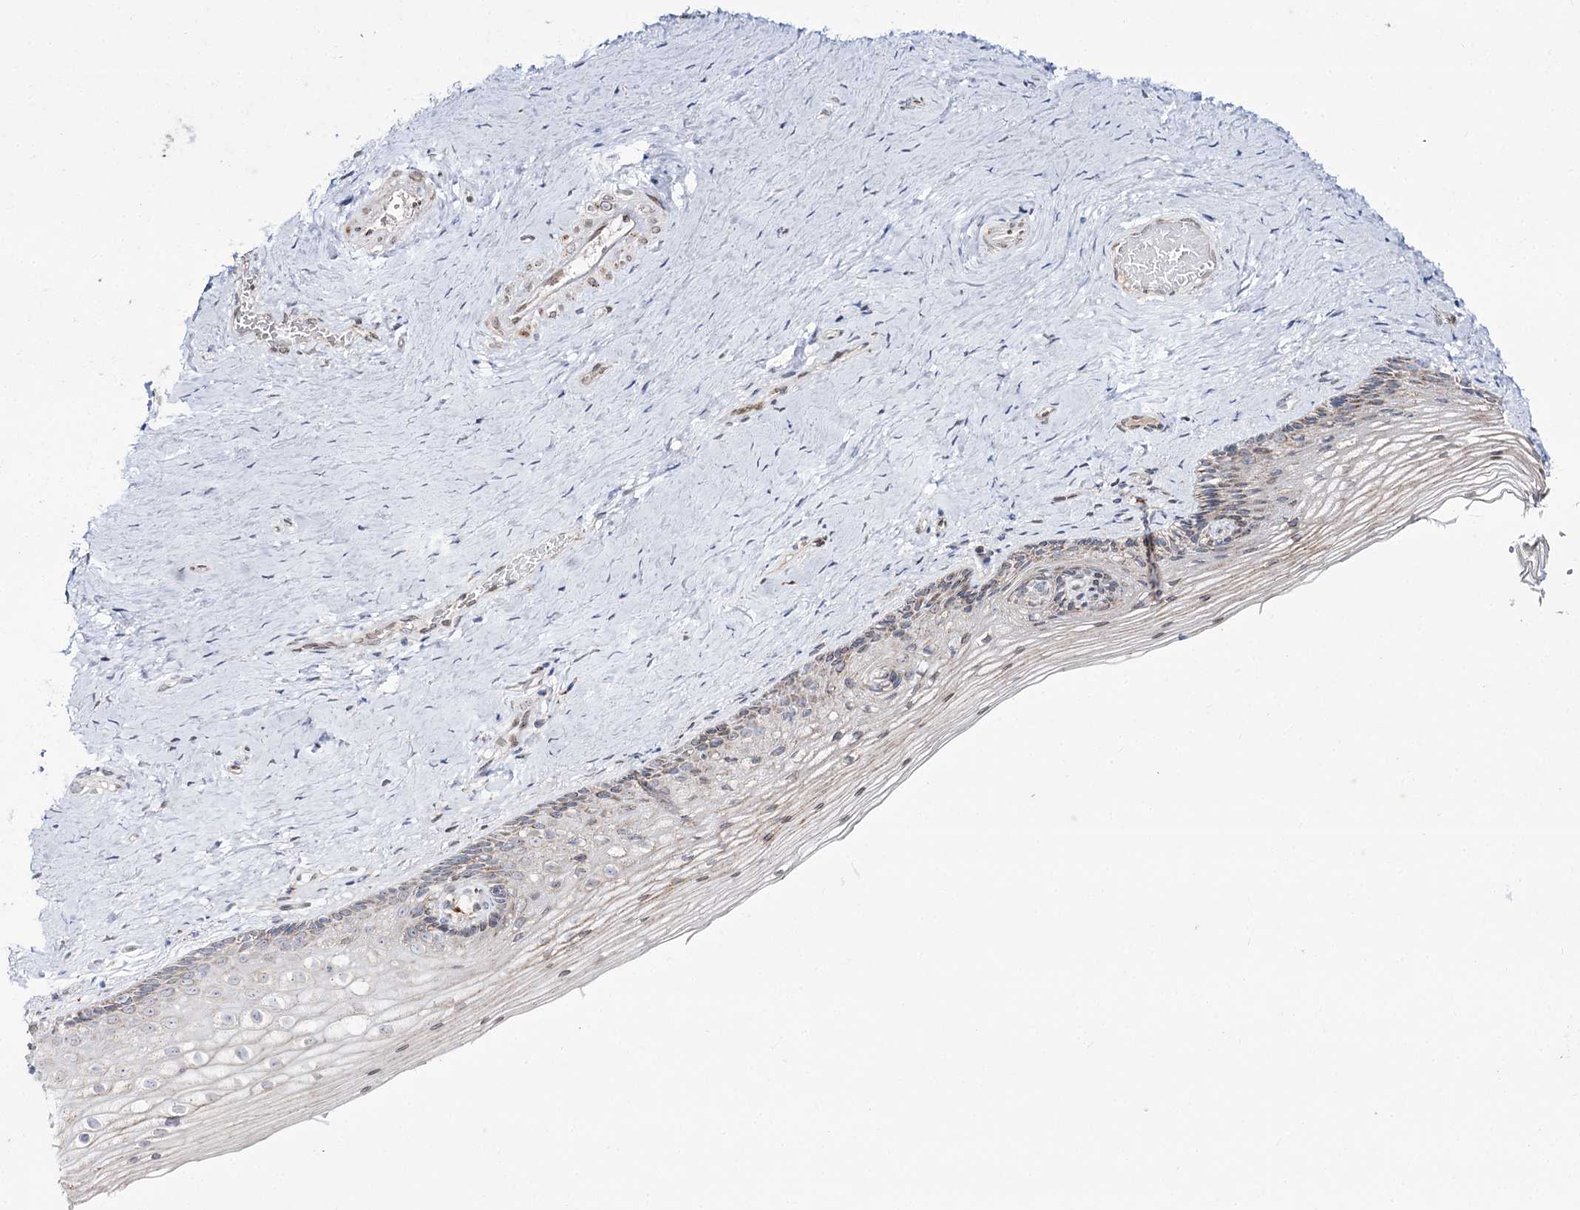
{"staining": {"intensity": "weak", "quantity": "<25%", "location": "cytoplasmic/membranous"}, "tissue": "vagina", "cell_type": "Squamous epithelial cells", "image_type": "normal", "snomed": [{"axis": "morphology", "description": "Normal tissue, NOS"}, {"axis": "topography", "description": "Vagina"}], "caption": "Immunohistochemistry (IHC) of normal vagina displays no positivity in squamous epithelial cells.", "gene": "C11orf80", "patient": {"sex": "female", "age": 46}}